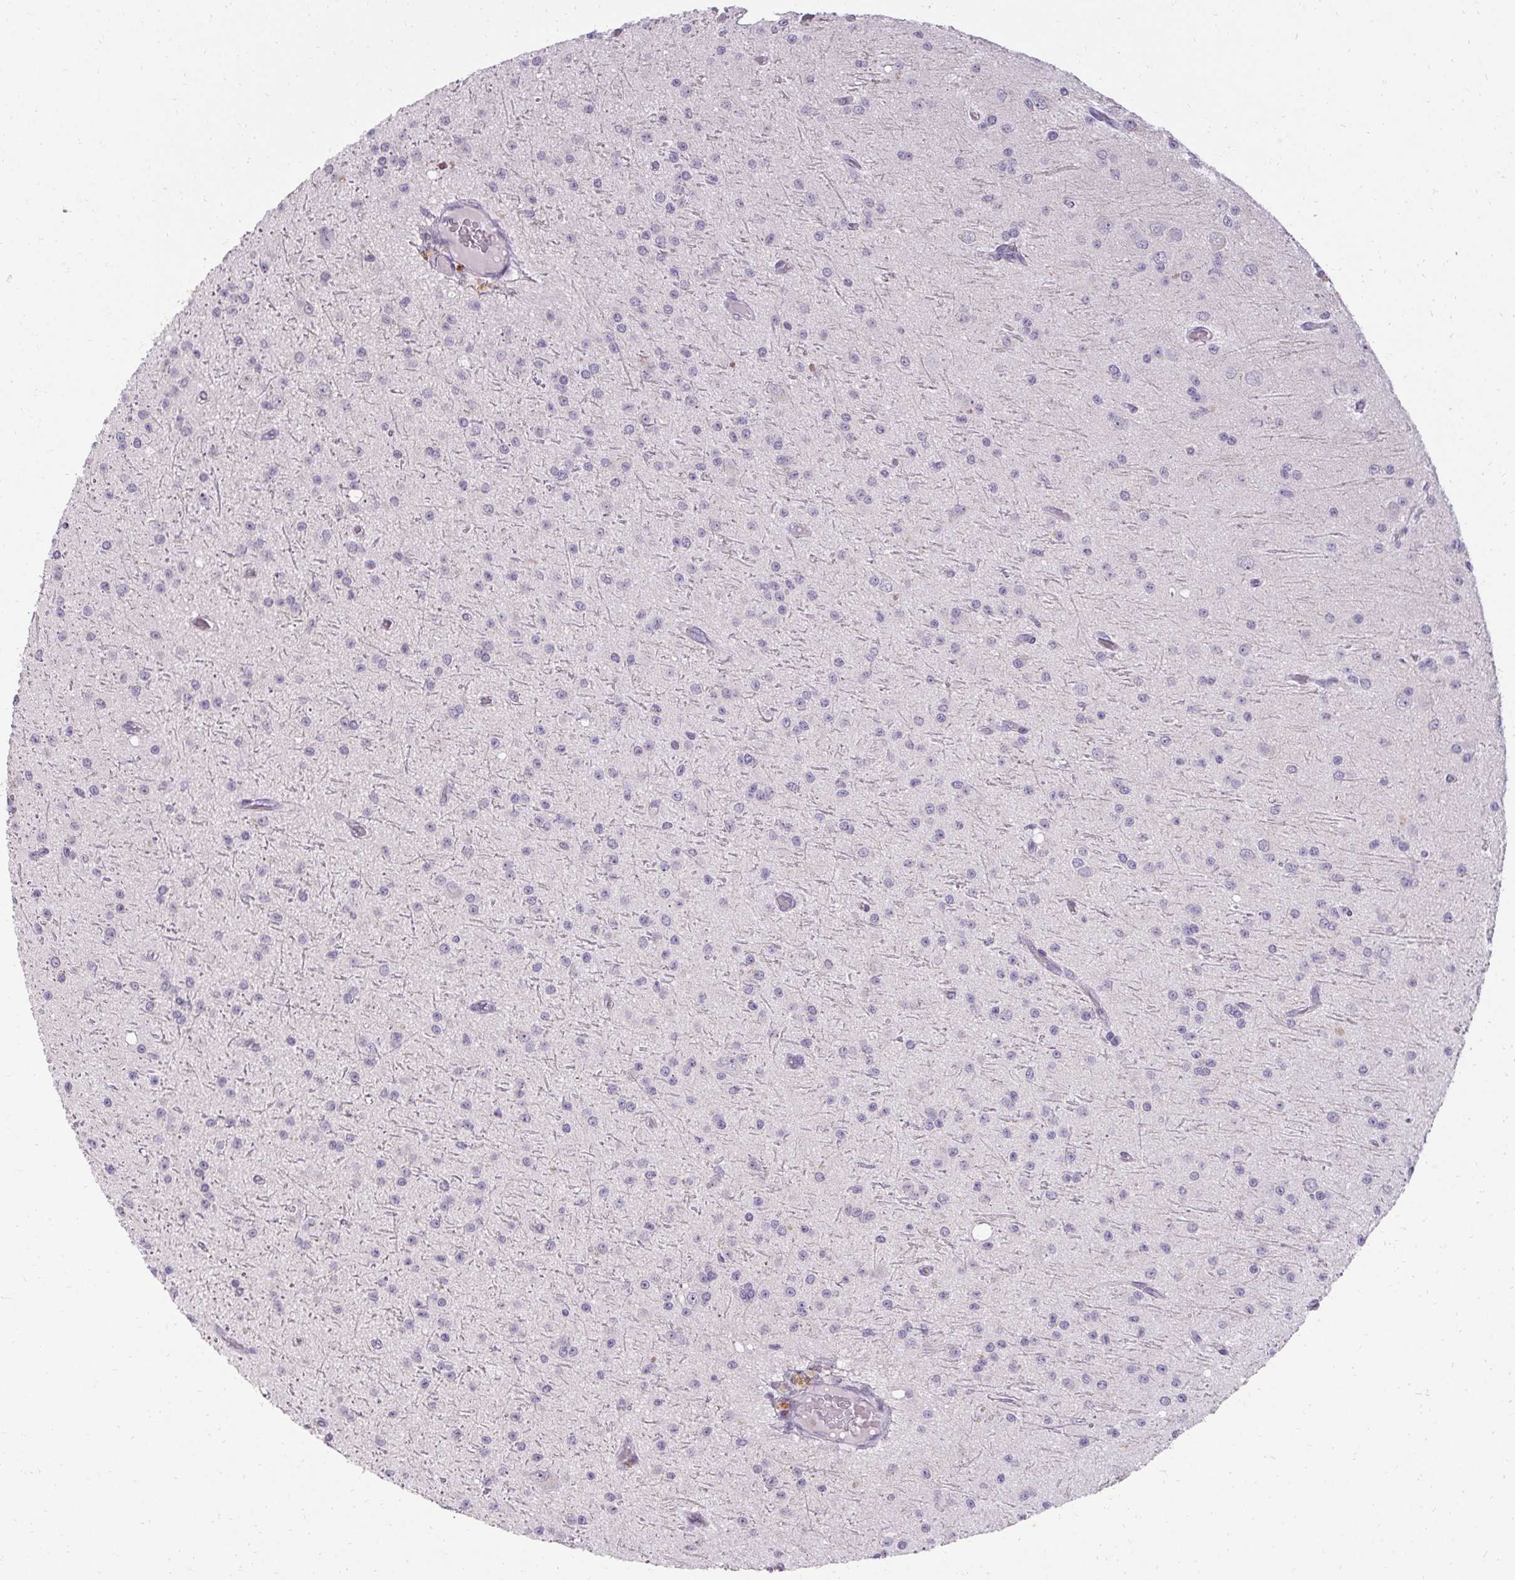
{"staining": {"intensity": "negative", "quantity": "none", "location": "none"}, "tissue": "glioma", "cell_type": "Tumor cells", "image_type": "cancer", "snomed": [{"axis": "morphology", "description": "Glioma, malignant, Low grade"}, {"axis": "topography", "description": "Brain"}], "caption": "Low-grade glioma (malignant) stained for a protein using immunohistochemistry (IHC) demonstrates no staining tumor cells.", "gene": "HSD17B3", "patient": {"sex": "male", "age": 27}}